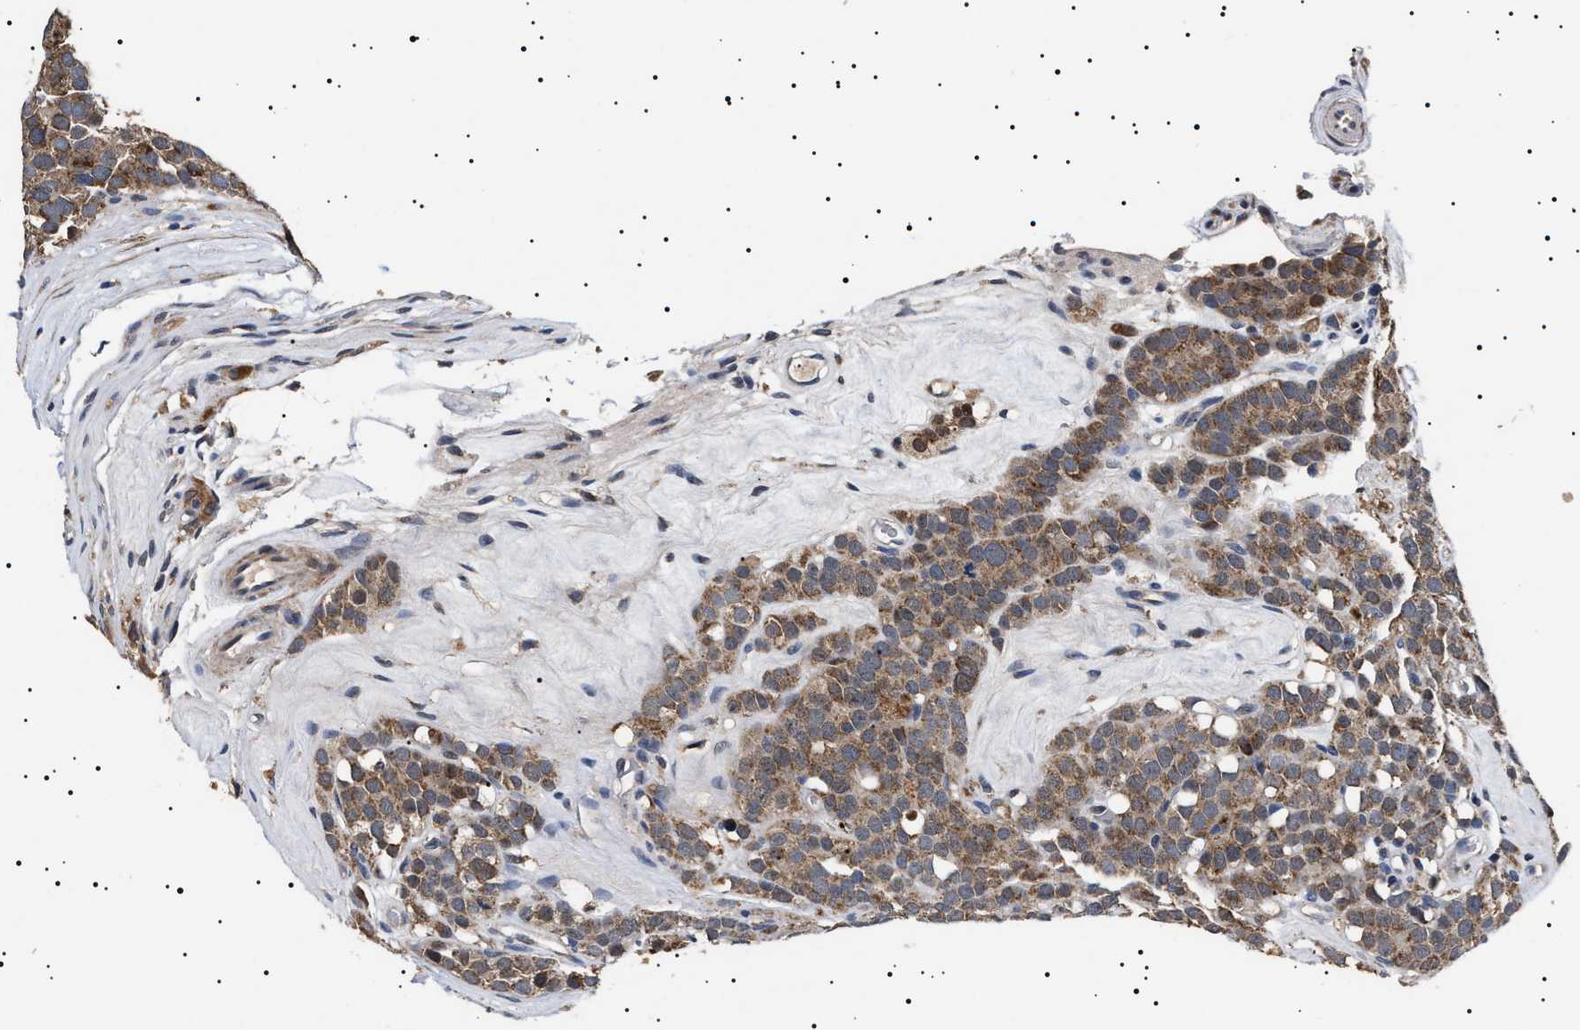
{"staining": {"intensity": "moderate", "quantity": ">75%", "location": "cytoplasmic/membranous"}, "tissue": "testis cancer", "cell_type": "Tumor cells", "image_type": "cancer", "snomed": [{"axis": "morphology", "description": "Seminoma, NOS"}, {"axis": "topography", "description": "Testis"}], "caption": "Protein expression analysis of testis cancer (seminoma) displays moderate cytoplasmic/membranous positivity in about >75% of tumor cells.", "gene": "RAB34", "patient": {"sex": "male", "age": 71}}